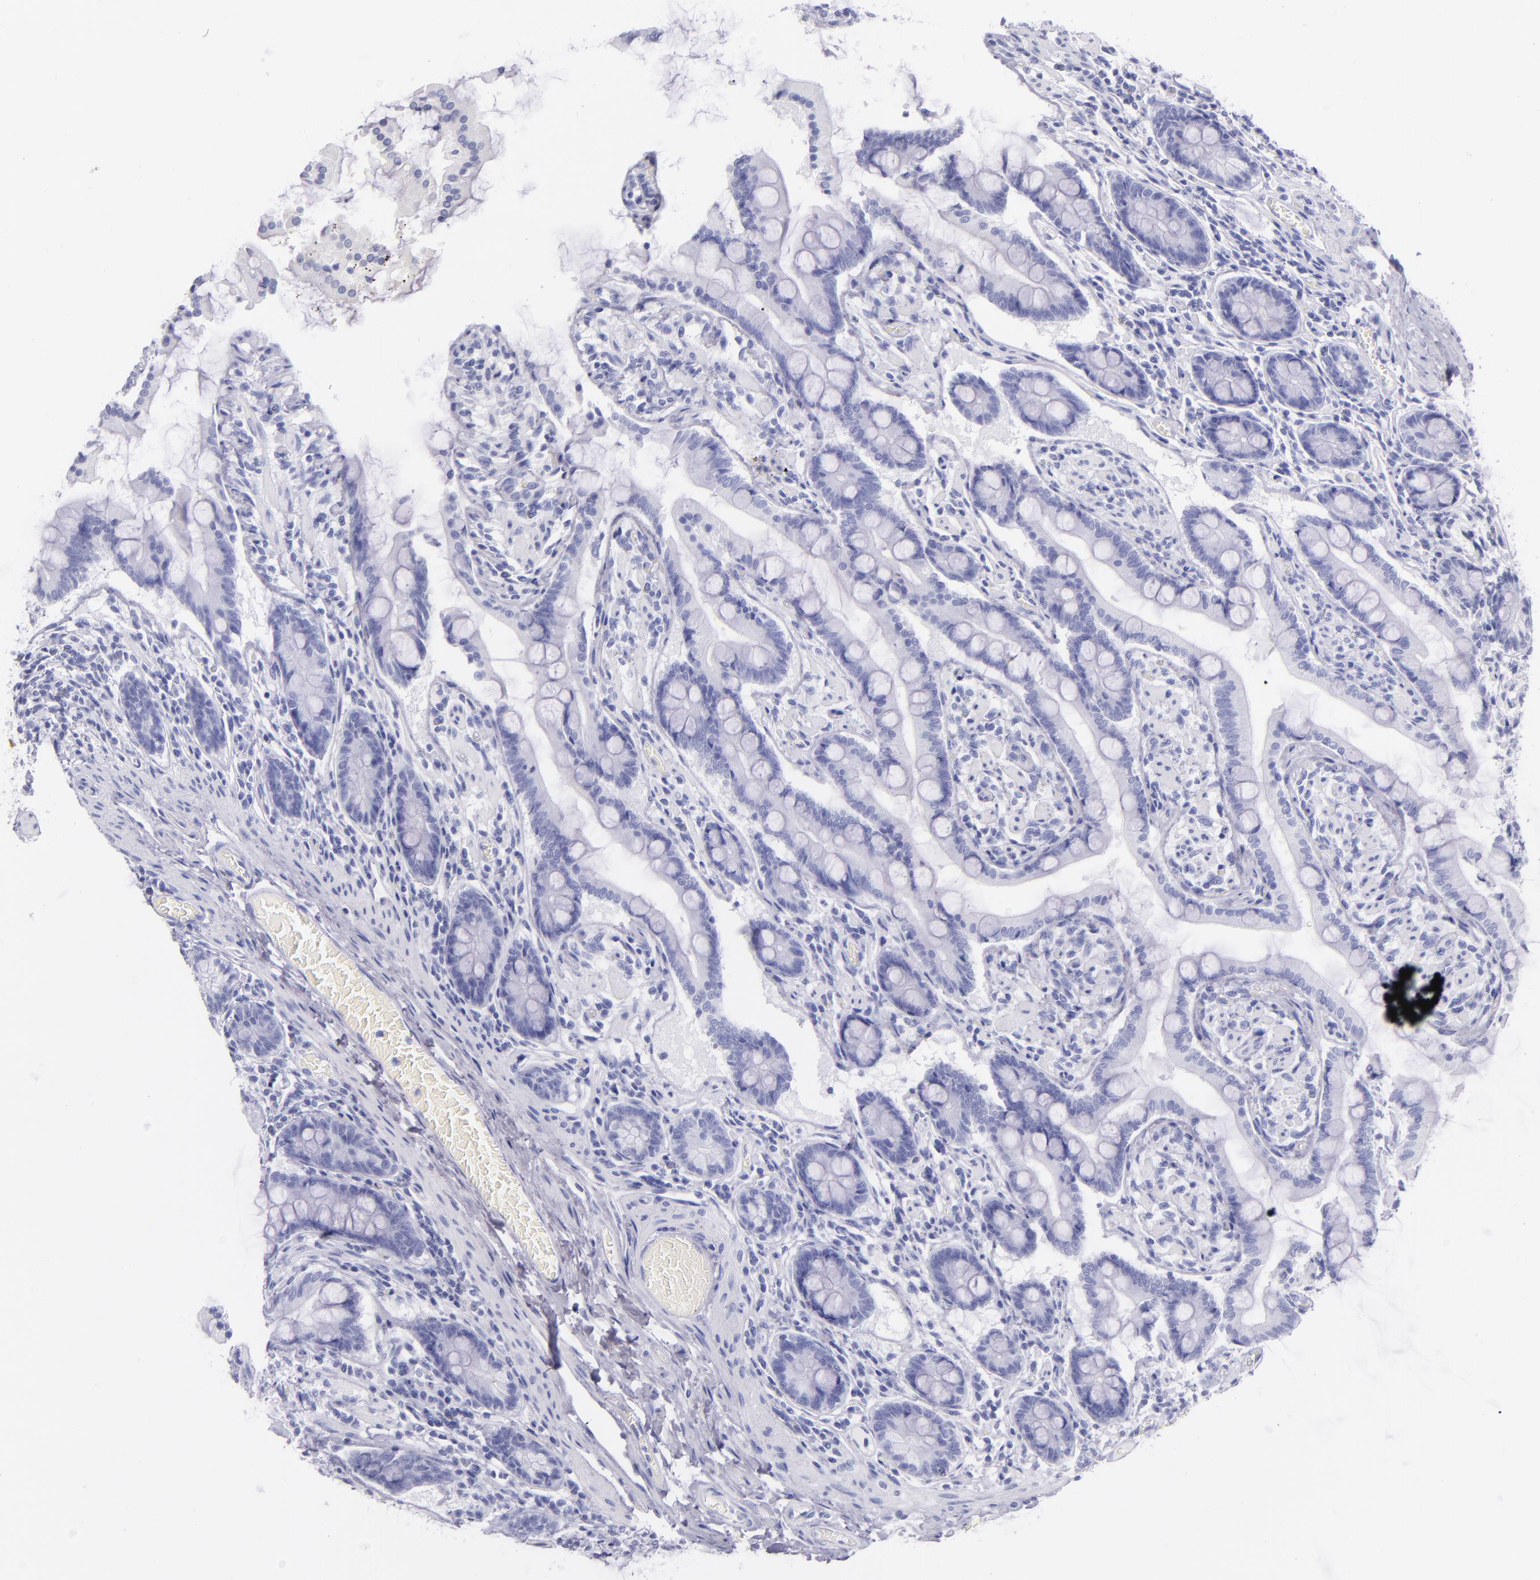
{"staining": {"intensity": "negative", "quantity": "none", "location": "none"}, "tissue": "small intestine", "cell_type": "Glandular cells", "image_type": "normal", "snomed": [{"axis": "morphology", "description": "Normal tissue, NOS"}, {"axis": "topography", "description": "Small intestine"}], "caption": "Protein analysis of unremarkable small intestine exhibits no significant staining in glandular cells. (Brightfield microscopy of DAB immunohistochemistry (IHC) at high magnification).", "gene": "SFTPB", "patient": {"sex": "male", "age": 41}}